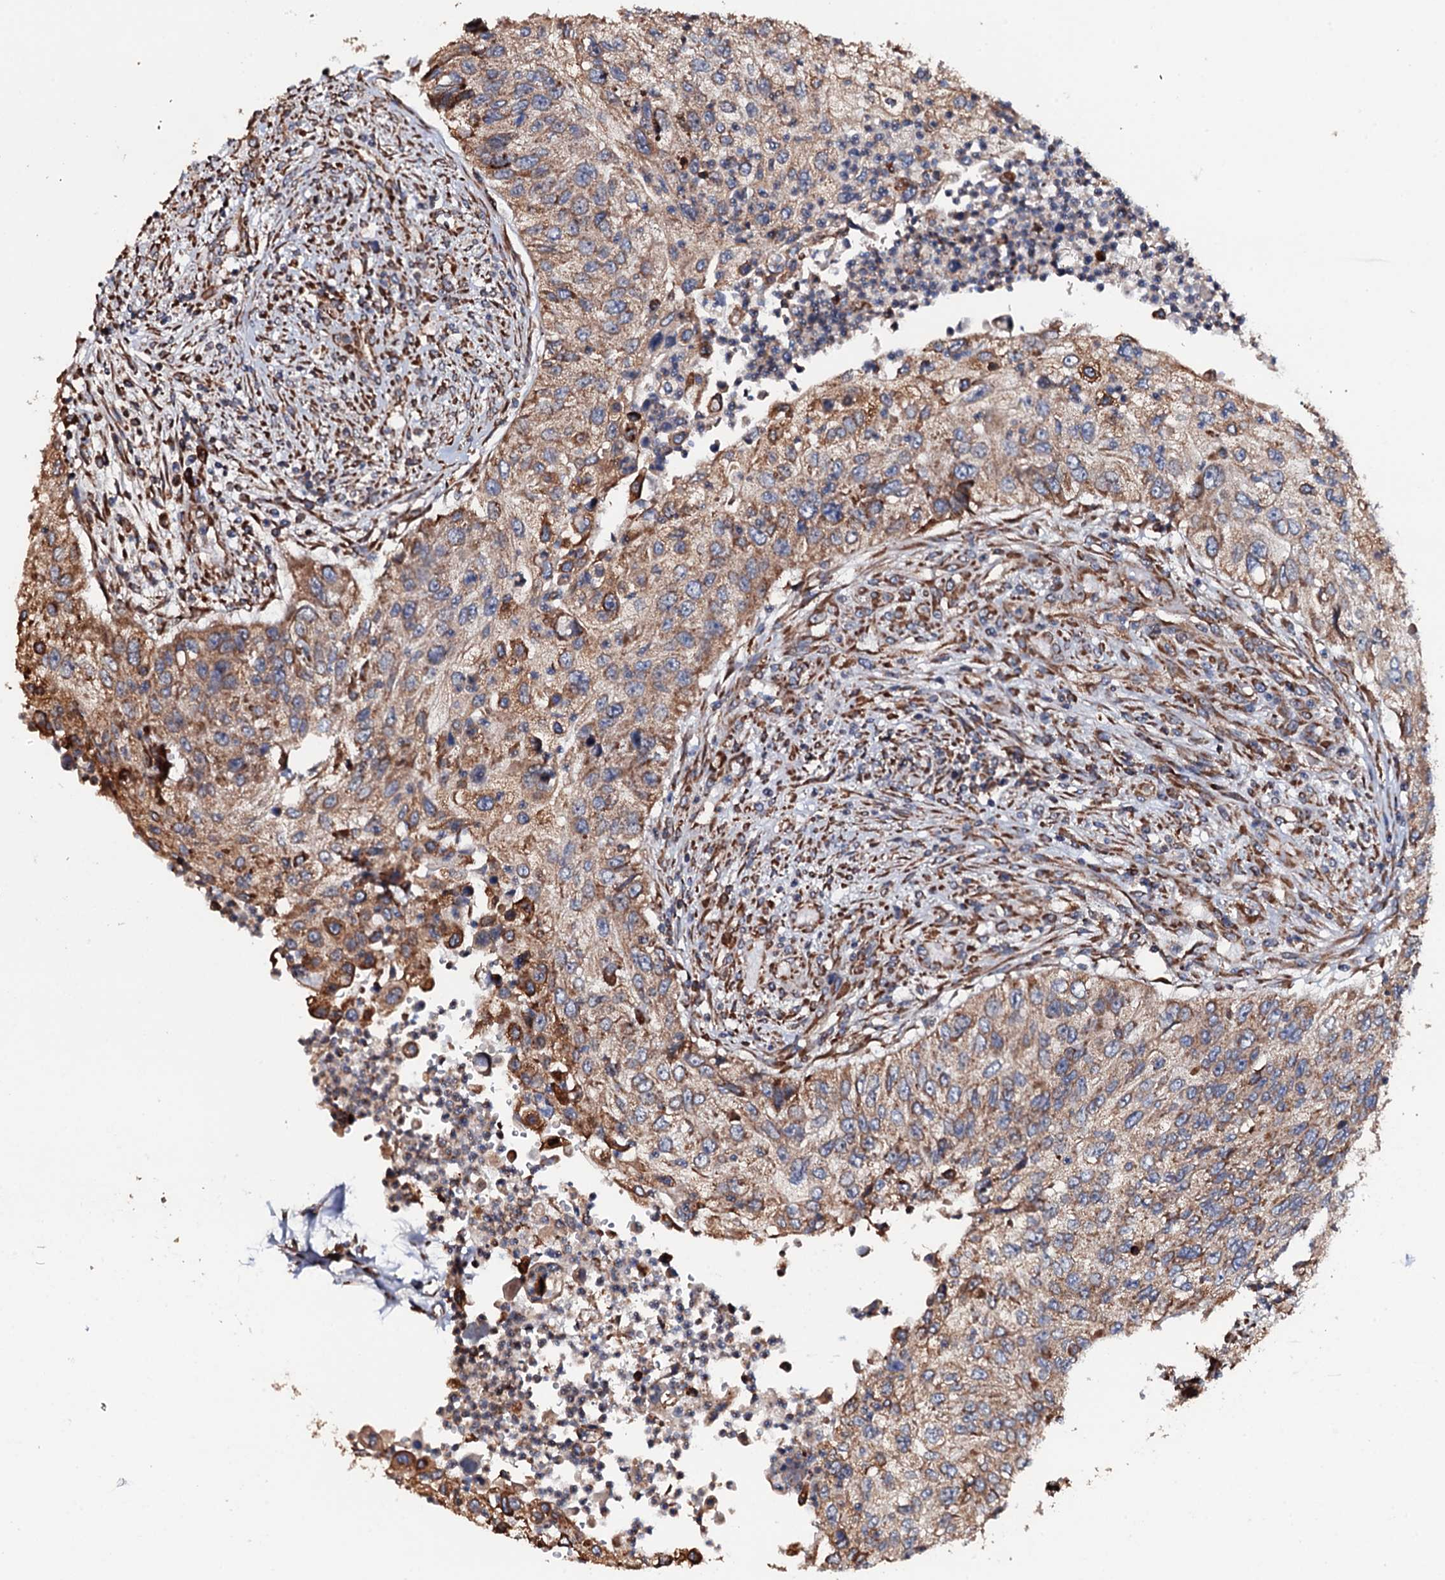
{"staining": {"intensity": "moderate", "quantity": ">75%", "location": "cytoplasmic/membranous"}, "tissue": "urothelial cancer", "cell_type": "Tumor cells", "image_type": "cancer", "snomed": [{"axis": "morphology", "description": "Urothelial carcinoma, High grade"}, {"axis": "topography", "description": "Urinary bladder"}], "caption": "This is an image of IHC staining of urothelial carcinoma (high-grade), which shows moderate expression in the cytoplasmic/membranous of tumor cells.", "gene": "RAB12", "patient": {"sex": "female", "age": 60}}